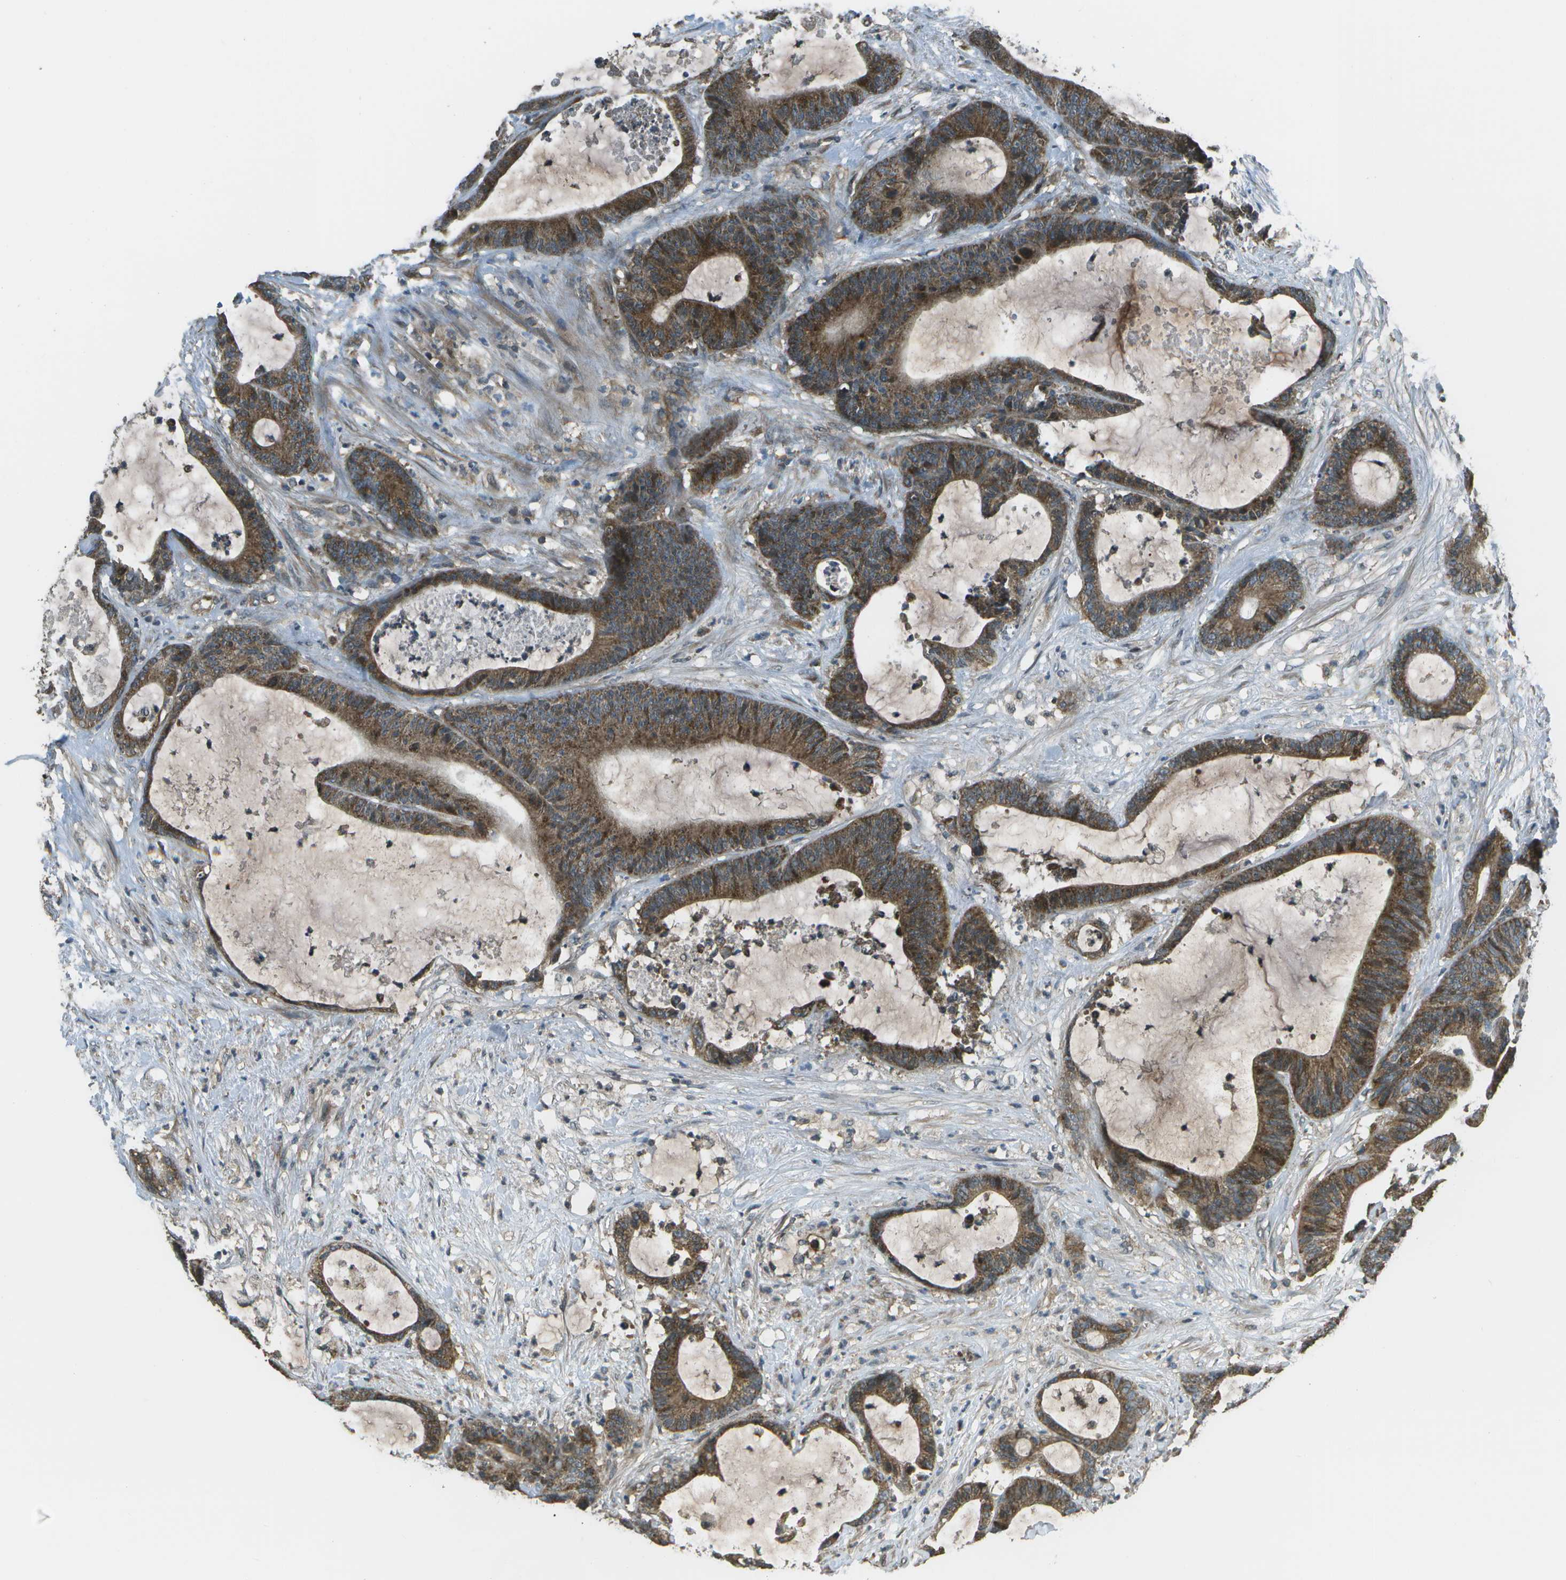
{"staining": {"intensity": "moderate", "quantity": ">75%", "location": "cytoplasmic/membranous"}, "tissue": "colorectal cancer", "cell_type": "Tumor cells", "image_type": "cancer", "snomed": [{"axis": "morphology", "description": "Adenocarcinoma, NOS"}, {"axis": "topography", "description": "Colon"}], "caption": "This image exhibits immunohistochemistry (IHC) staining of human colorectal cancer (adenocarcinoma), with medium moderate cytoplasmic/membranous positivity in about >75% of tumor cells.", "gene": "PLPBP", "patient": {"sex": "female", "age": 84}}